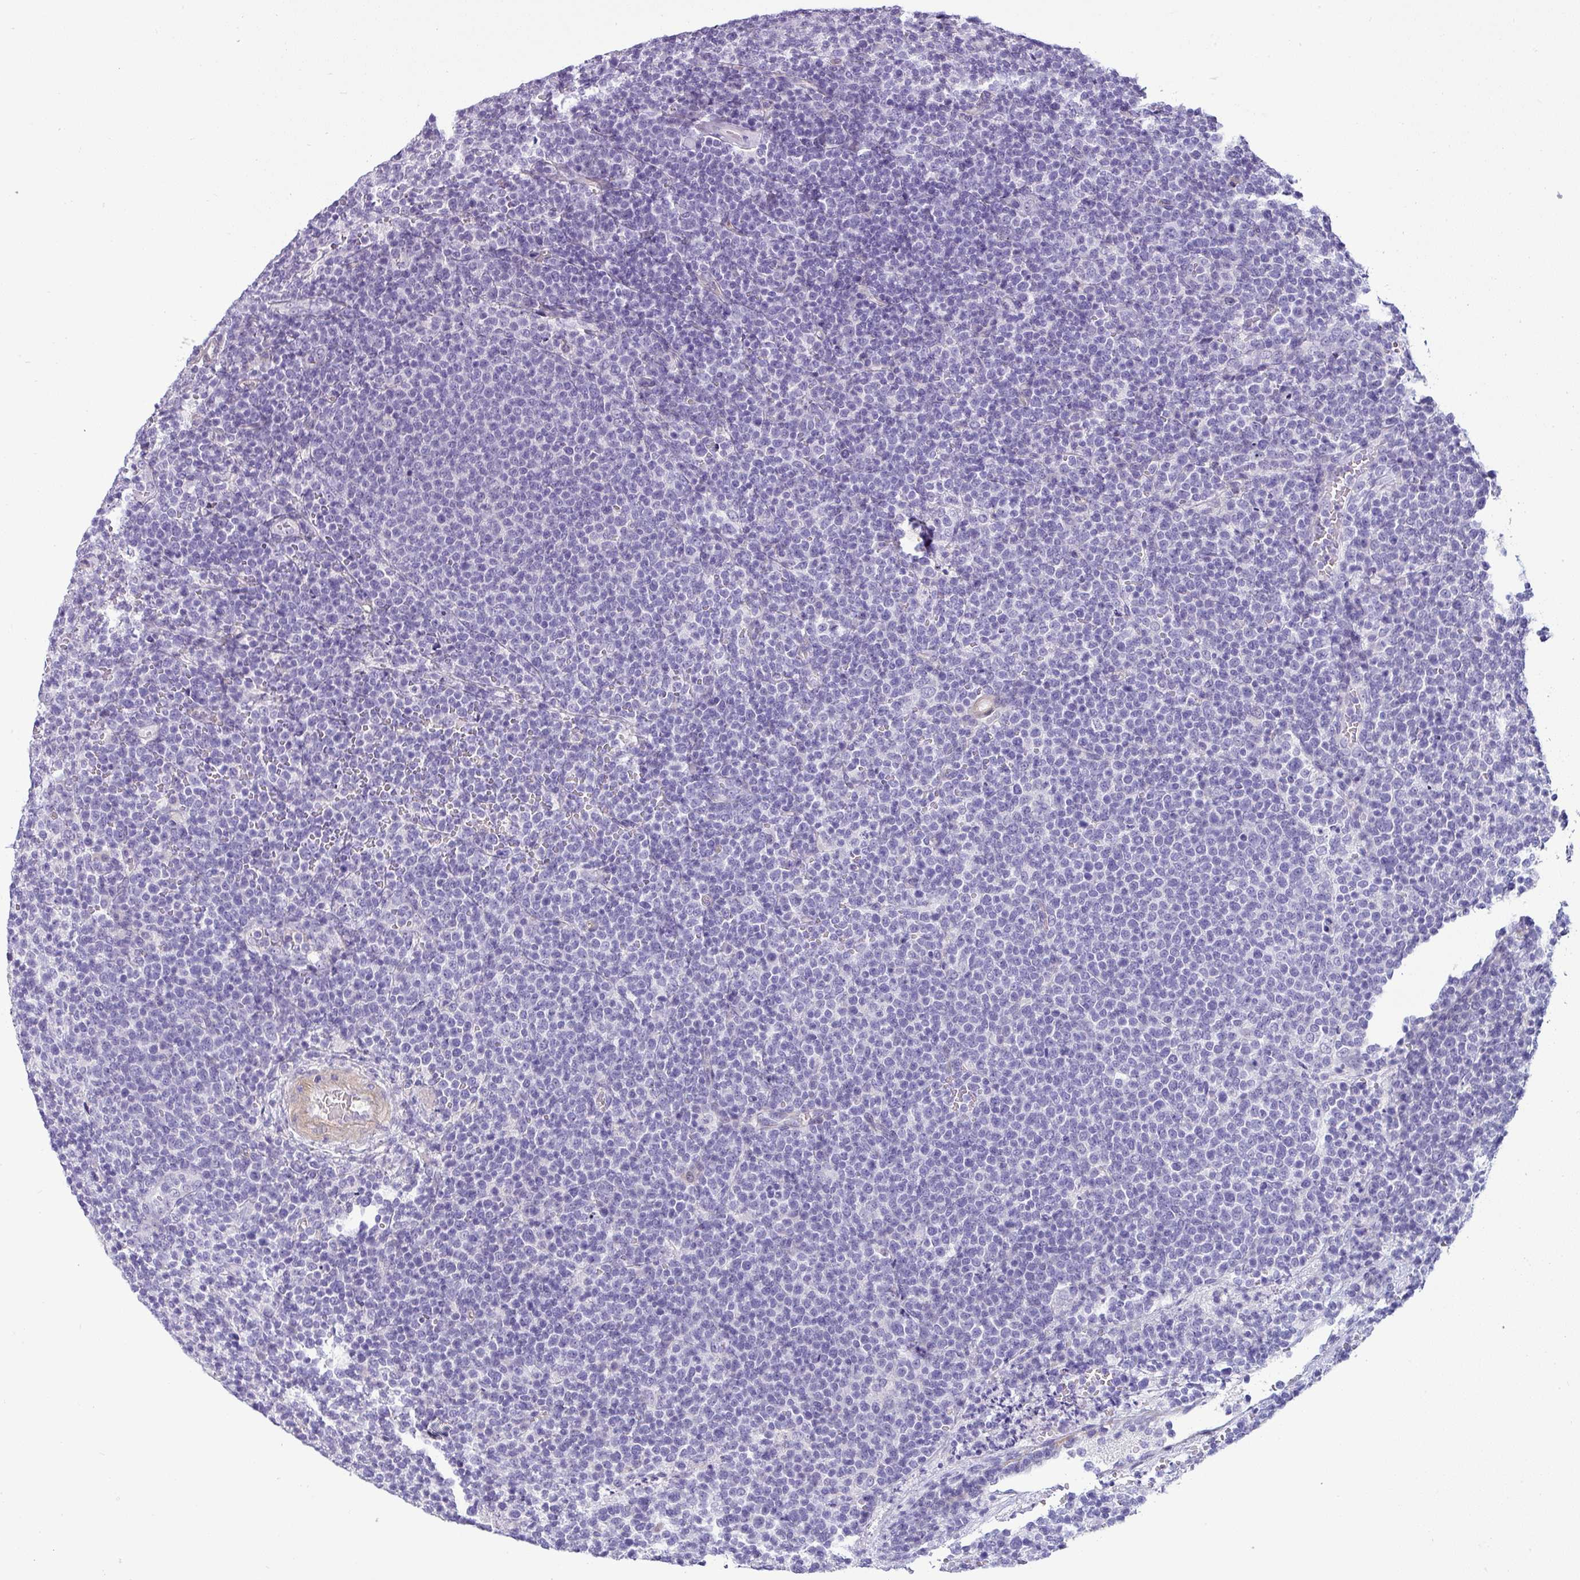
{"staining": {"intensity": "negative", "quantity": "none", "location": "none"}, "tissue": "lymphoma", "cell_type": "Tumor cells", "image_type": "cancer", "snomed": [{"axis": "morphology", "description": "Malignant lymphoma, non-Hodgkin's type, High grade"}, {"axis": "topography", "description": "Lymph node"}], "caption": "IHC of human high-grade malignant lymphoma, non-Hodgkin's type reveals no expression in tumor cells.", "gene": "VCX2", "patient": {"sex": "male", "age": 61}}